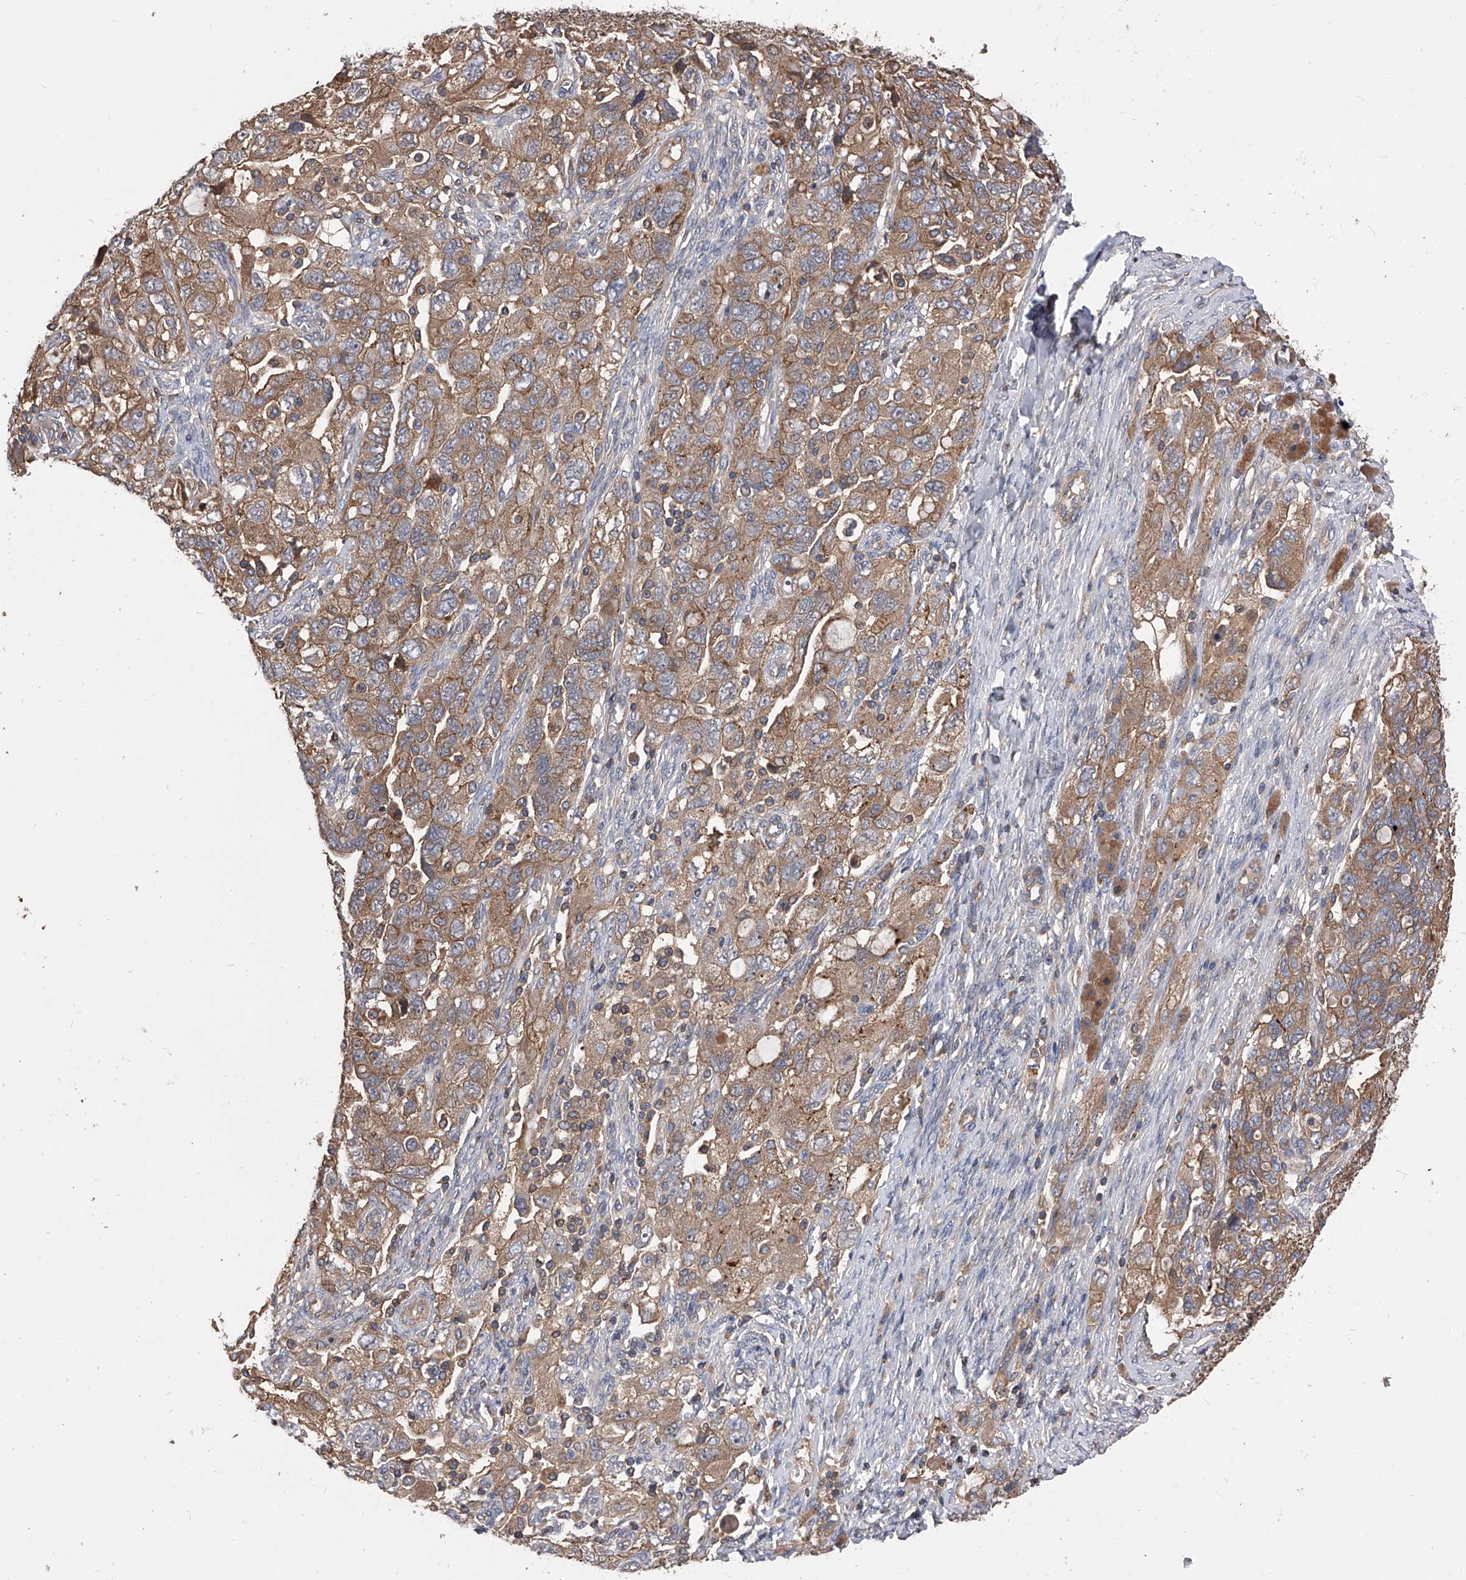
{"staining": {"intensity": "moderate", "quantity": ">75%", "location": "cytoplasmic/membranous"}, "tissue": "ovarian cancer", "cell_type": "Tumor cells", "image_type": "cancer", "snomed": [{"axis": "morphology", "description": "Carcinoma, NOS"}, {"axis": "morphology", "description": "Cystadenocarcinoma, serous, NOS"}, {"axis": "topography", "description": "Ovary"}], "caption": "Immunohistochemical staining of human serous cystadenocarcinoma (ovarian) demonstrates medium levels of moderate cytoplasmic/membranous protein staining in approximately >75% of tumor cells.", "gene": "CUL7", "patient": {"sex": "female", "age": 69}}